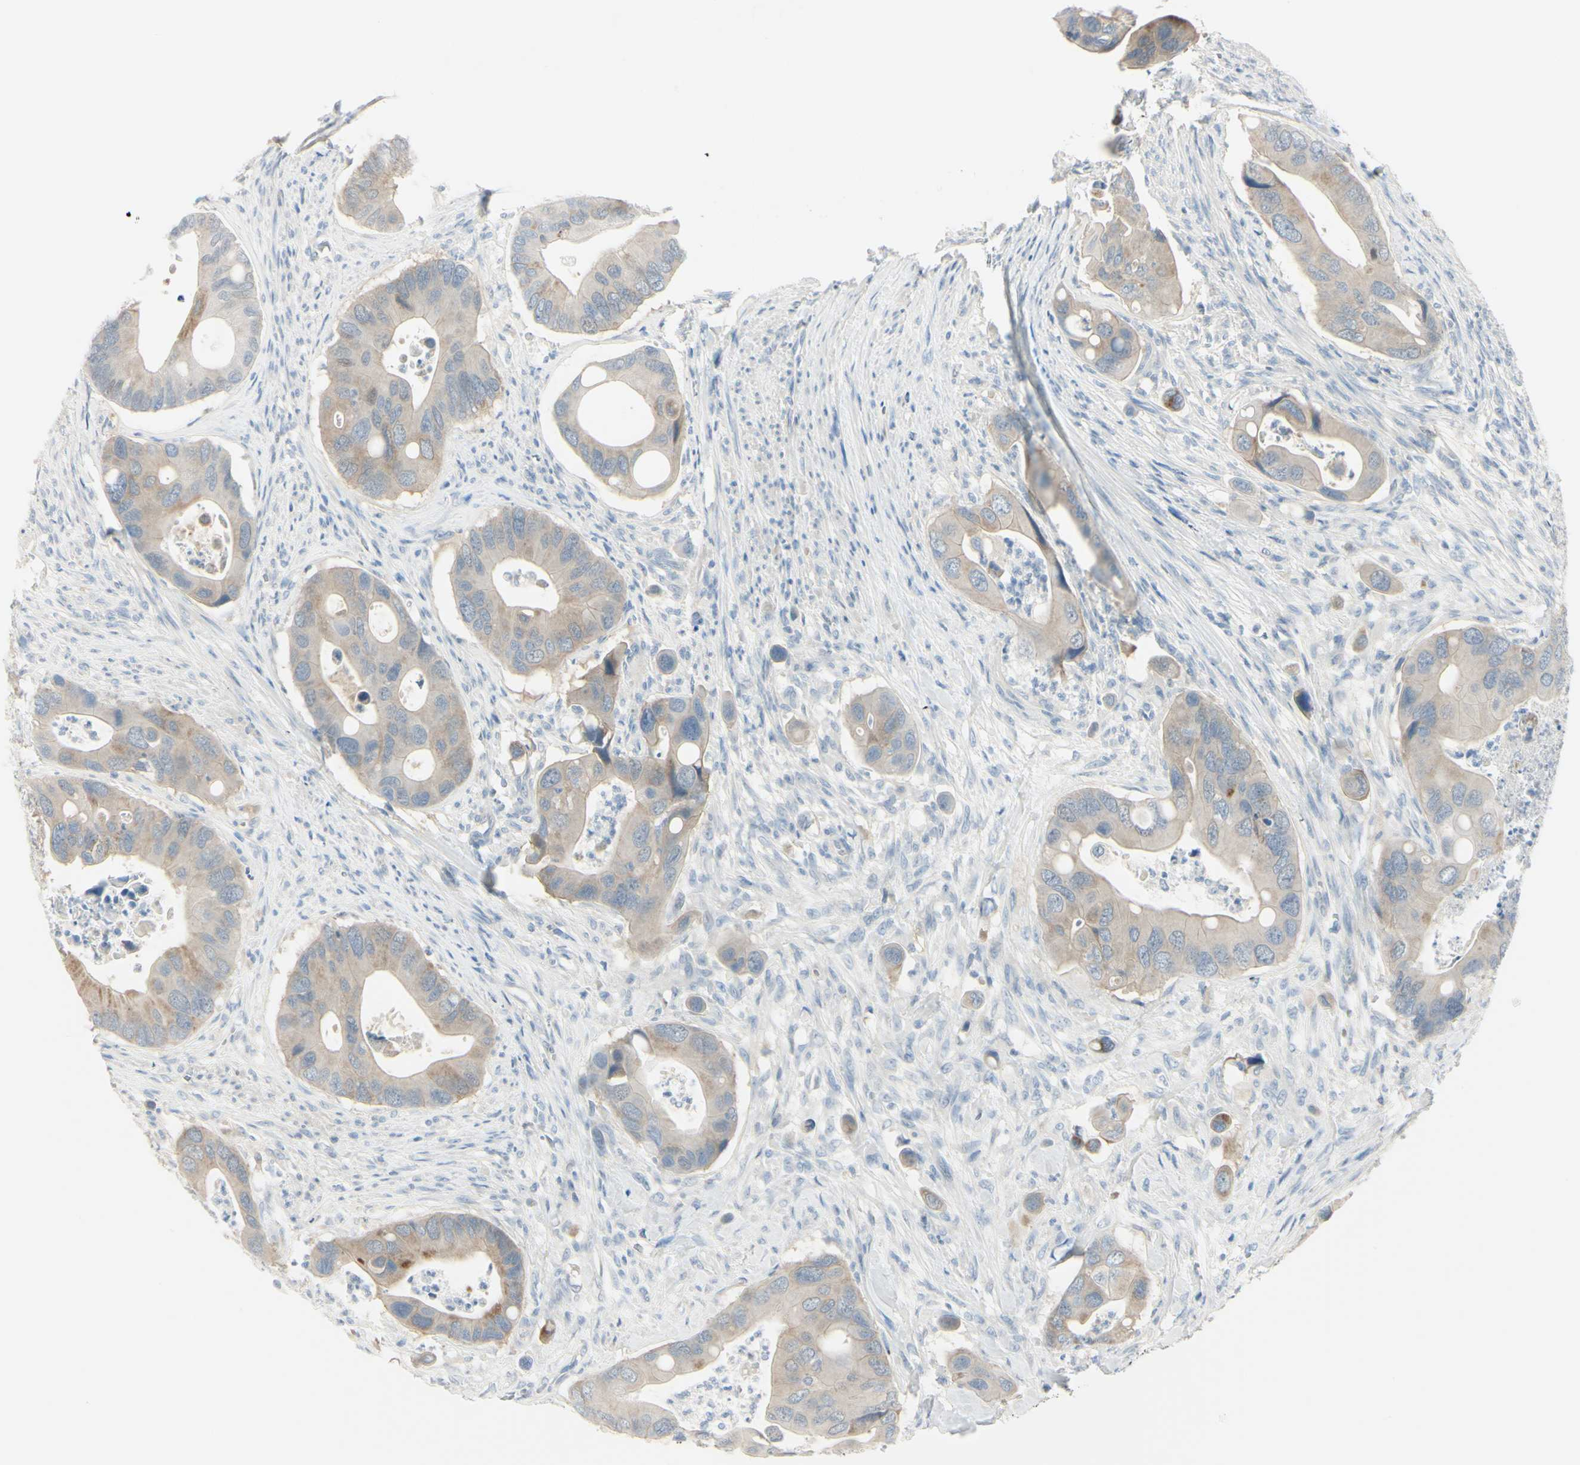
{"staining": {"intensity": "weak", "quantity": ">75%", "location": "cytoplasmic/membranous"}, "tissue": "colorectal cancer", "cell_type": "Tumor cells", "image_type": "cancer", "snomed": [{"axis": "morphology", "description": "Adenocarcinoma, NOS"}, {"axis": "topography", "description": "Rectum"}], "caption": "A brown stain highlights weak cytoplasmic/membranous positivity of a protein in human adenocarcinoma (colorectal) tumor cells. (DAB IHC, brown staining for protein, blue staining for nuclei).", "gene": "ASB9", "patient": {"sex": "female", "age": 57}}